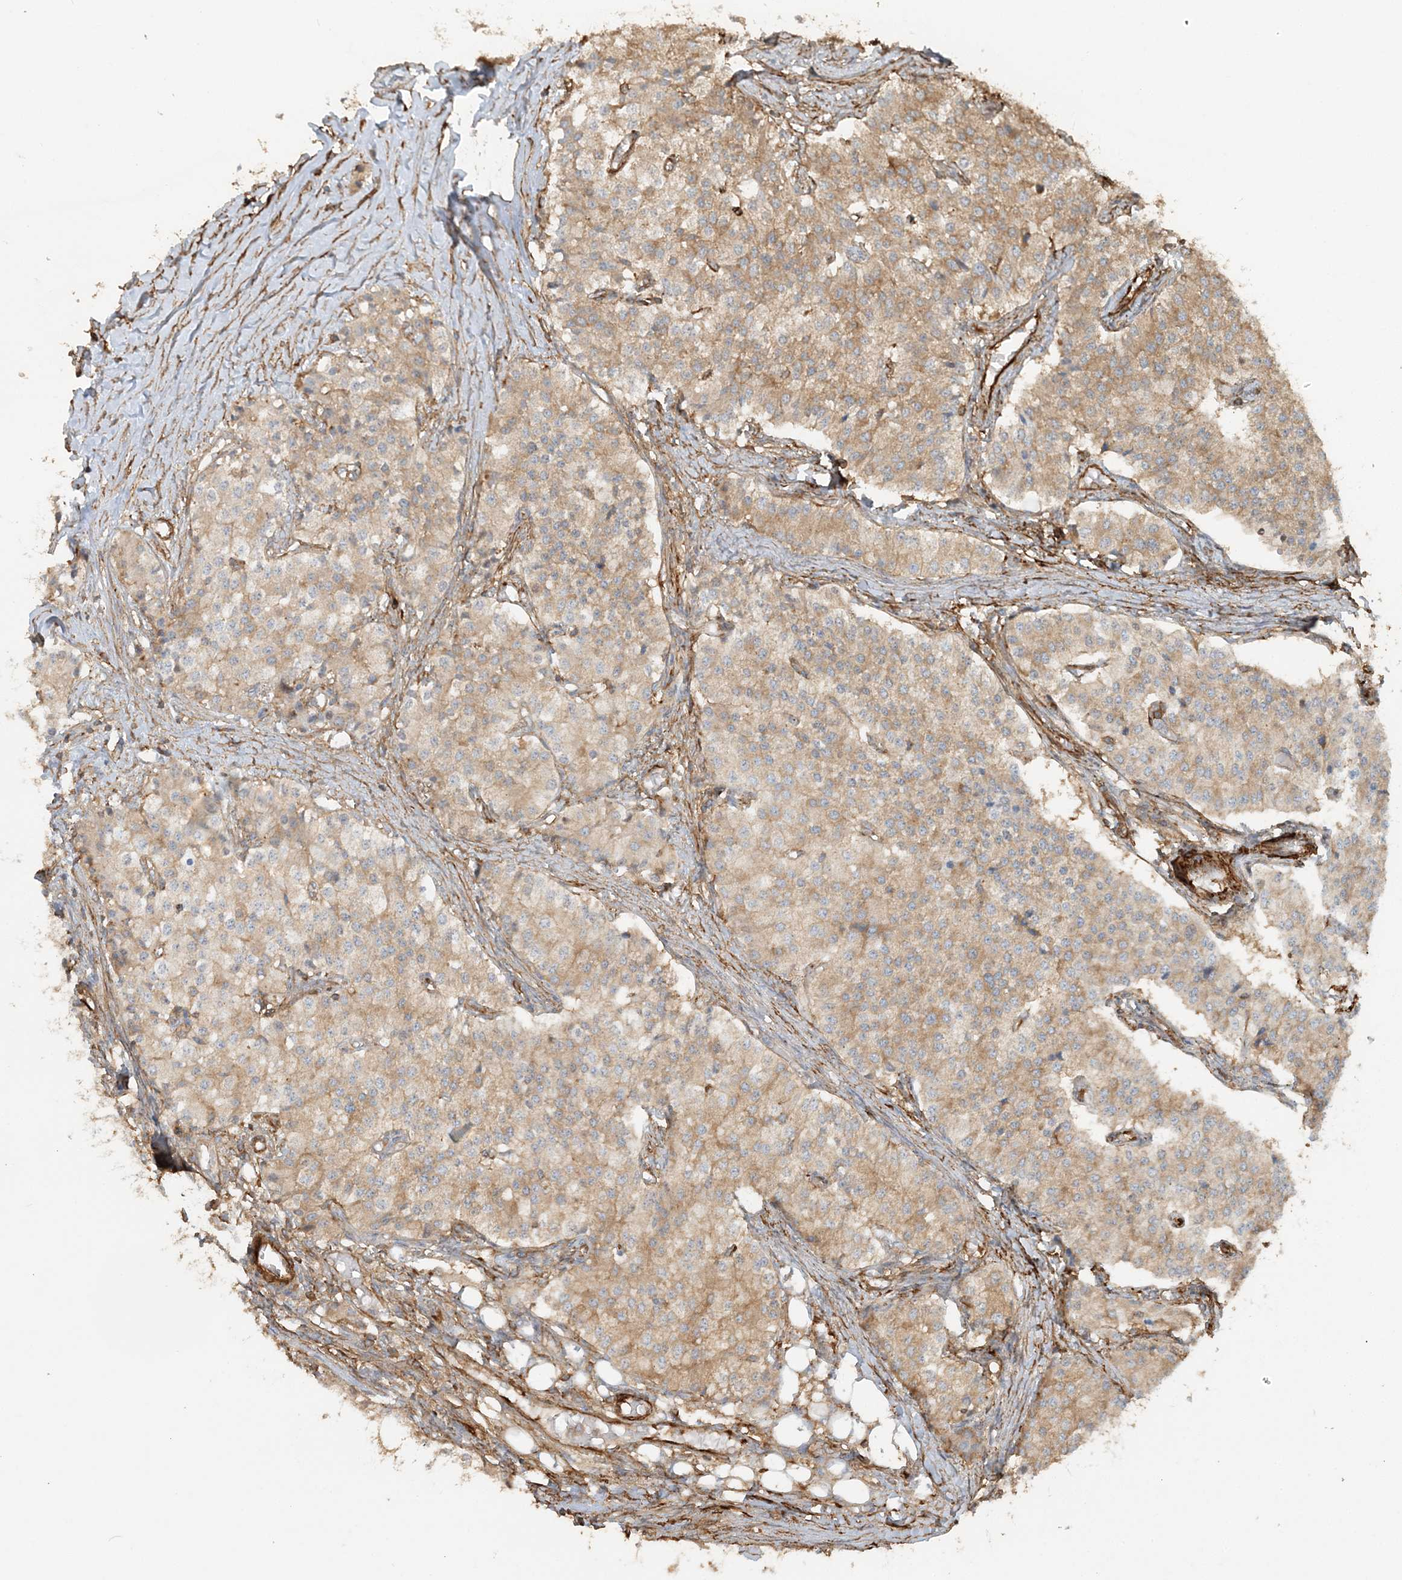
{"staining": {"intensity": "moderate", "quantity": "<25%", "location": "cytoplasmic/membranous"}, "tissue": "carcinoid", "cell_type": "Tumor cells", "image_type": "cancer", "snomed": [{"axis": "morphology", "description": "Carcinoid, malignant, NOS"}, {"axis": "topography", "description": "Colon"}], "caption": "A high-resolution histopathology image shows immunohistochemistry staining of carcinoid, which displays moderate cytoplasmic/membranous expression in about <25% of tumor cells. The protein of interest is shown in brown color, while the nuclei are stained blue.", "gene": "DSTN", "patient": {"sex": "female", "age": 52}}